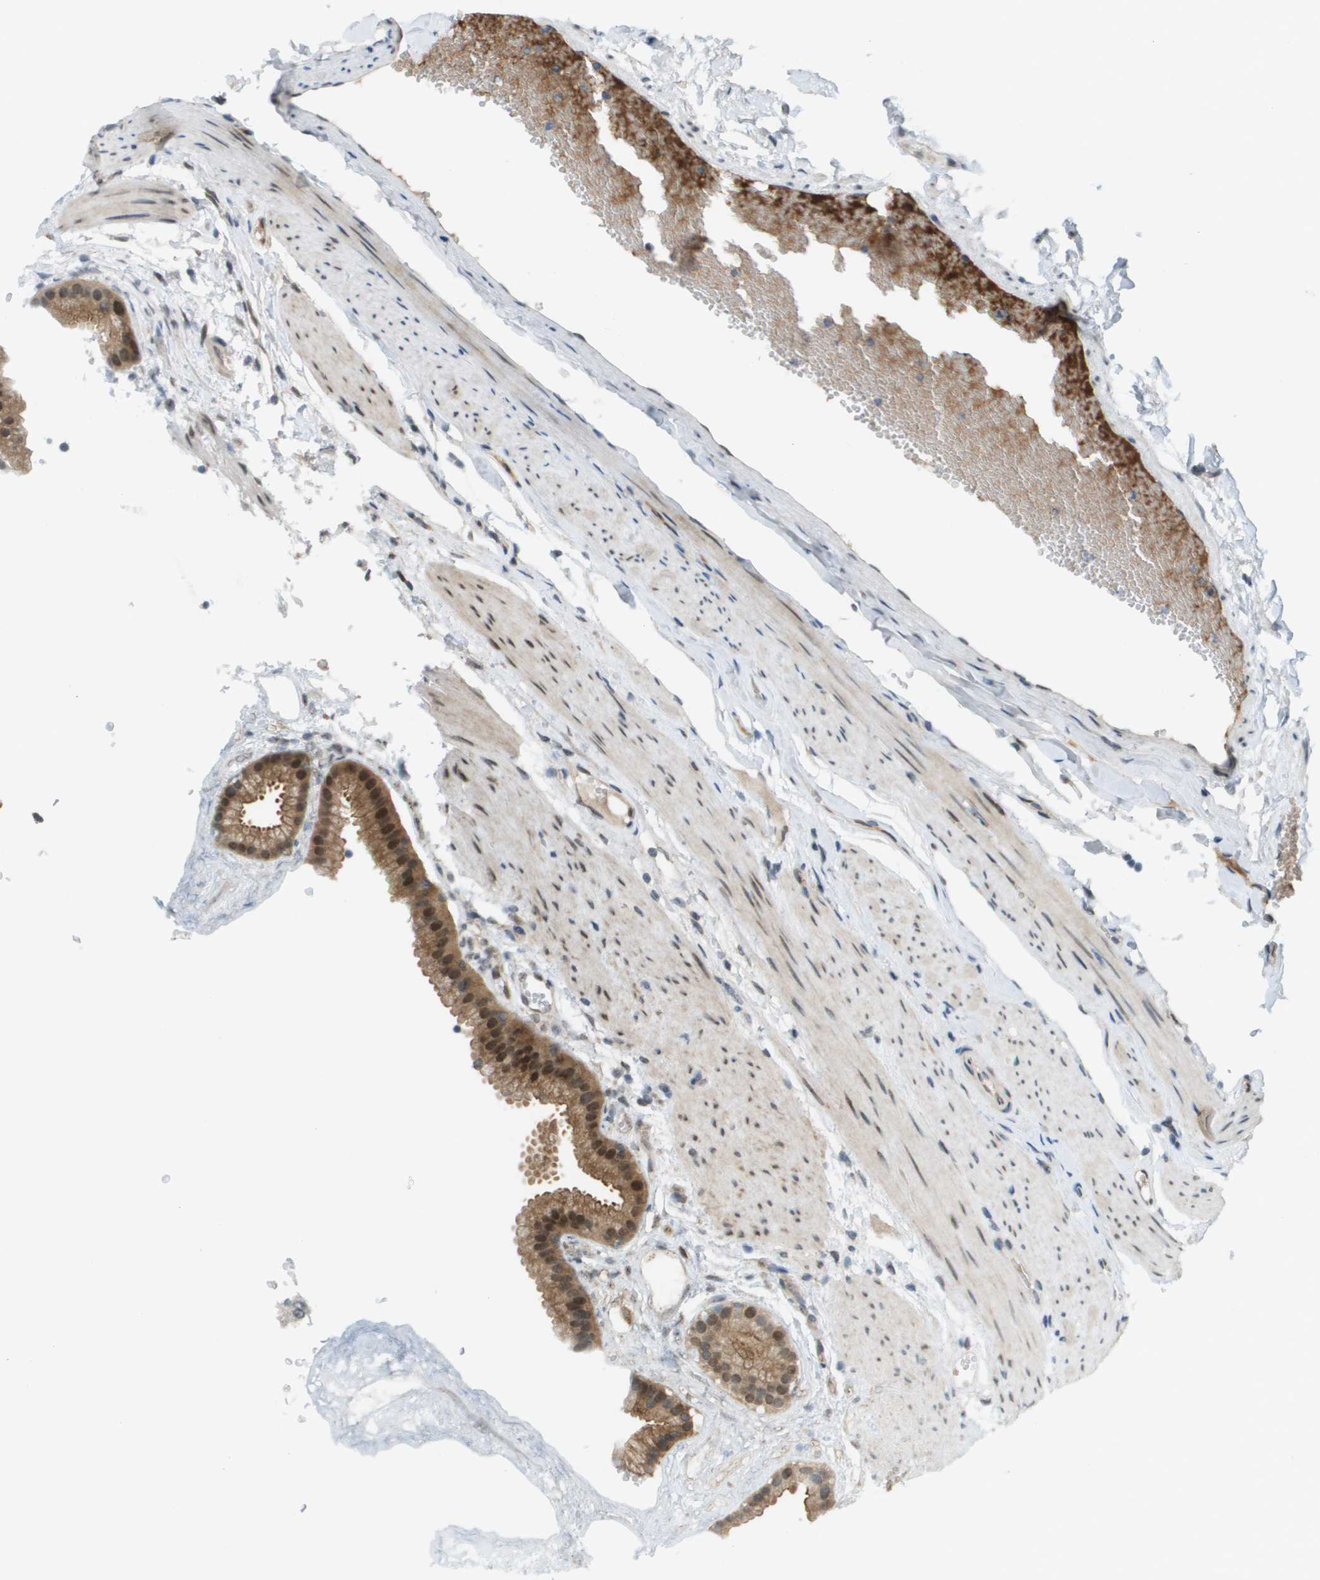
{"staining": {"intensity": "moderate", "quantity": ">75%", "location": "cytoplasmic/membranous,nuclear"}, "tissue": "gallbladder", "cell_type": "Glandular cells", "image_type": "normal", "snomed": [{"axis": "morphology", "description": "Normal tissue, NOS"}, {"axis": "topography", "description": "Gallbladder"}], "caption": "Protein analysis of benign gallbladder displays moderate cytoplasmic/membranous,nuclear positivity in about >75% of glandular cells. (Brightfield microscopy of DAB IHC at high magnification).", "gene": "CACNB4", "patient": {"sex": "female", "age": 64}}